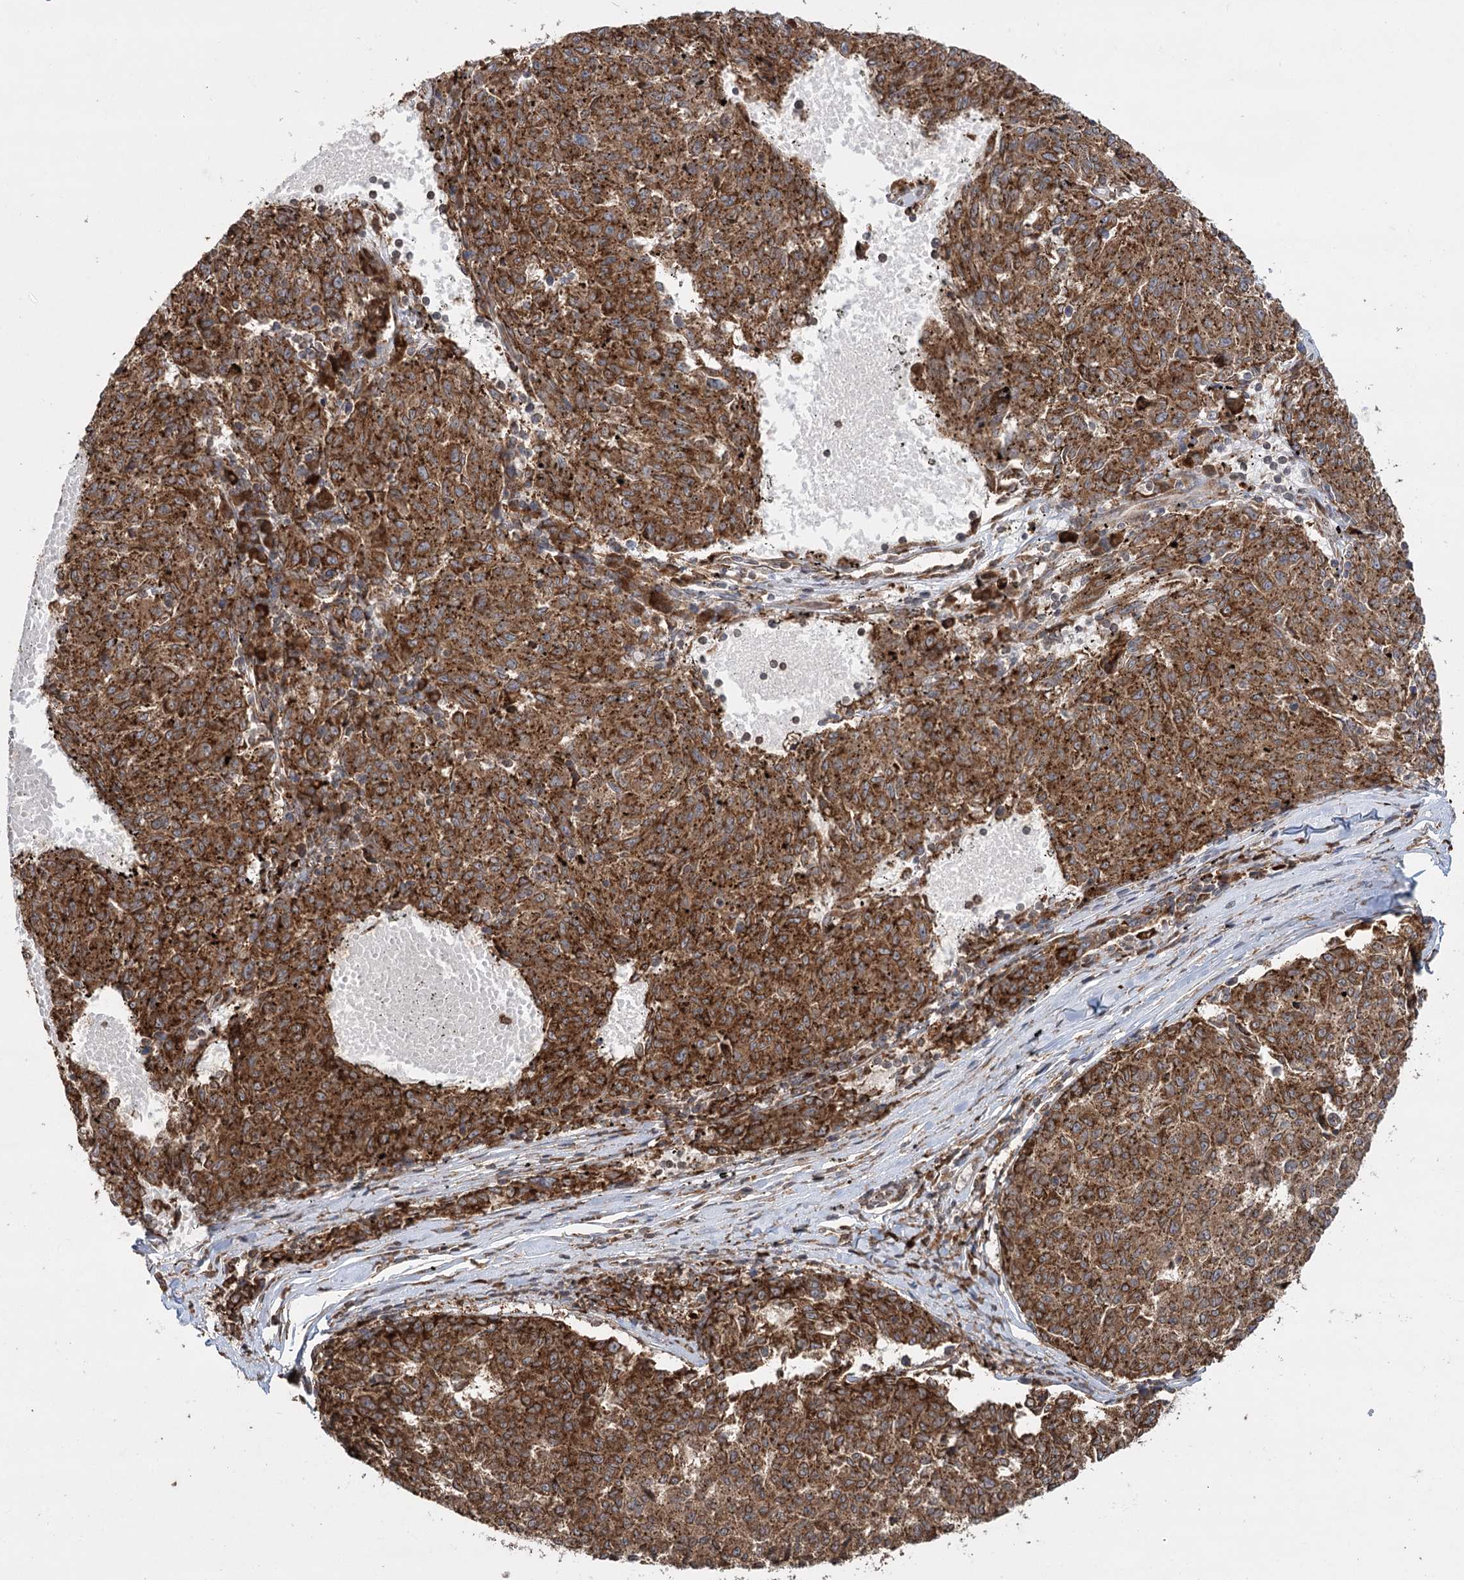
{"staining": {"intensity": "moderate", "quantity": ">75%", "location": "cytoplasmic/membranous"}, "tissue": "melanoma", "cell_type": "Tumor cells", "image_type": "cancer", "snomed": [{"axis": "morphology", "description": "Malignant melanoma, NOS"}, {"axis": "topography", "description": "Skin"}], "caption": "Malignant melanoma stained for a protein reveals moderate cytoplasmic/membranous positivity in tumor cells.", "gene": "DNAJB14", "patient": {"sex": "female", "age": 72}}